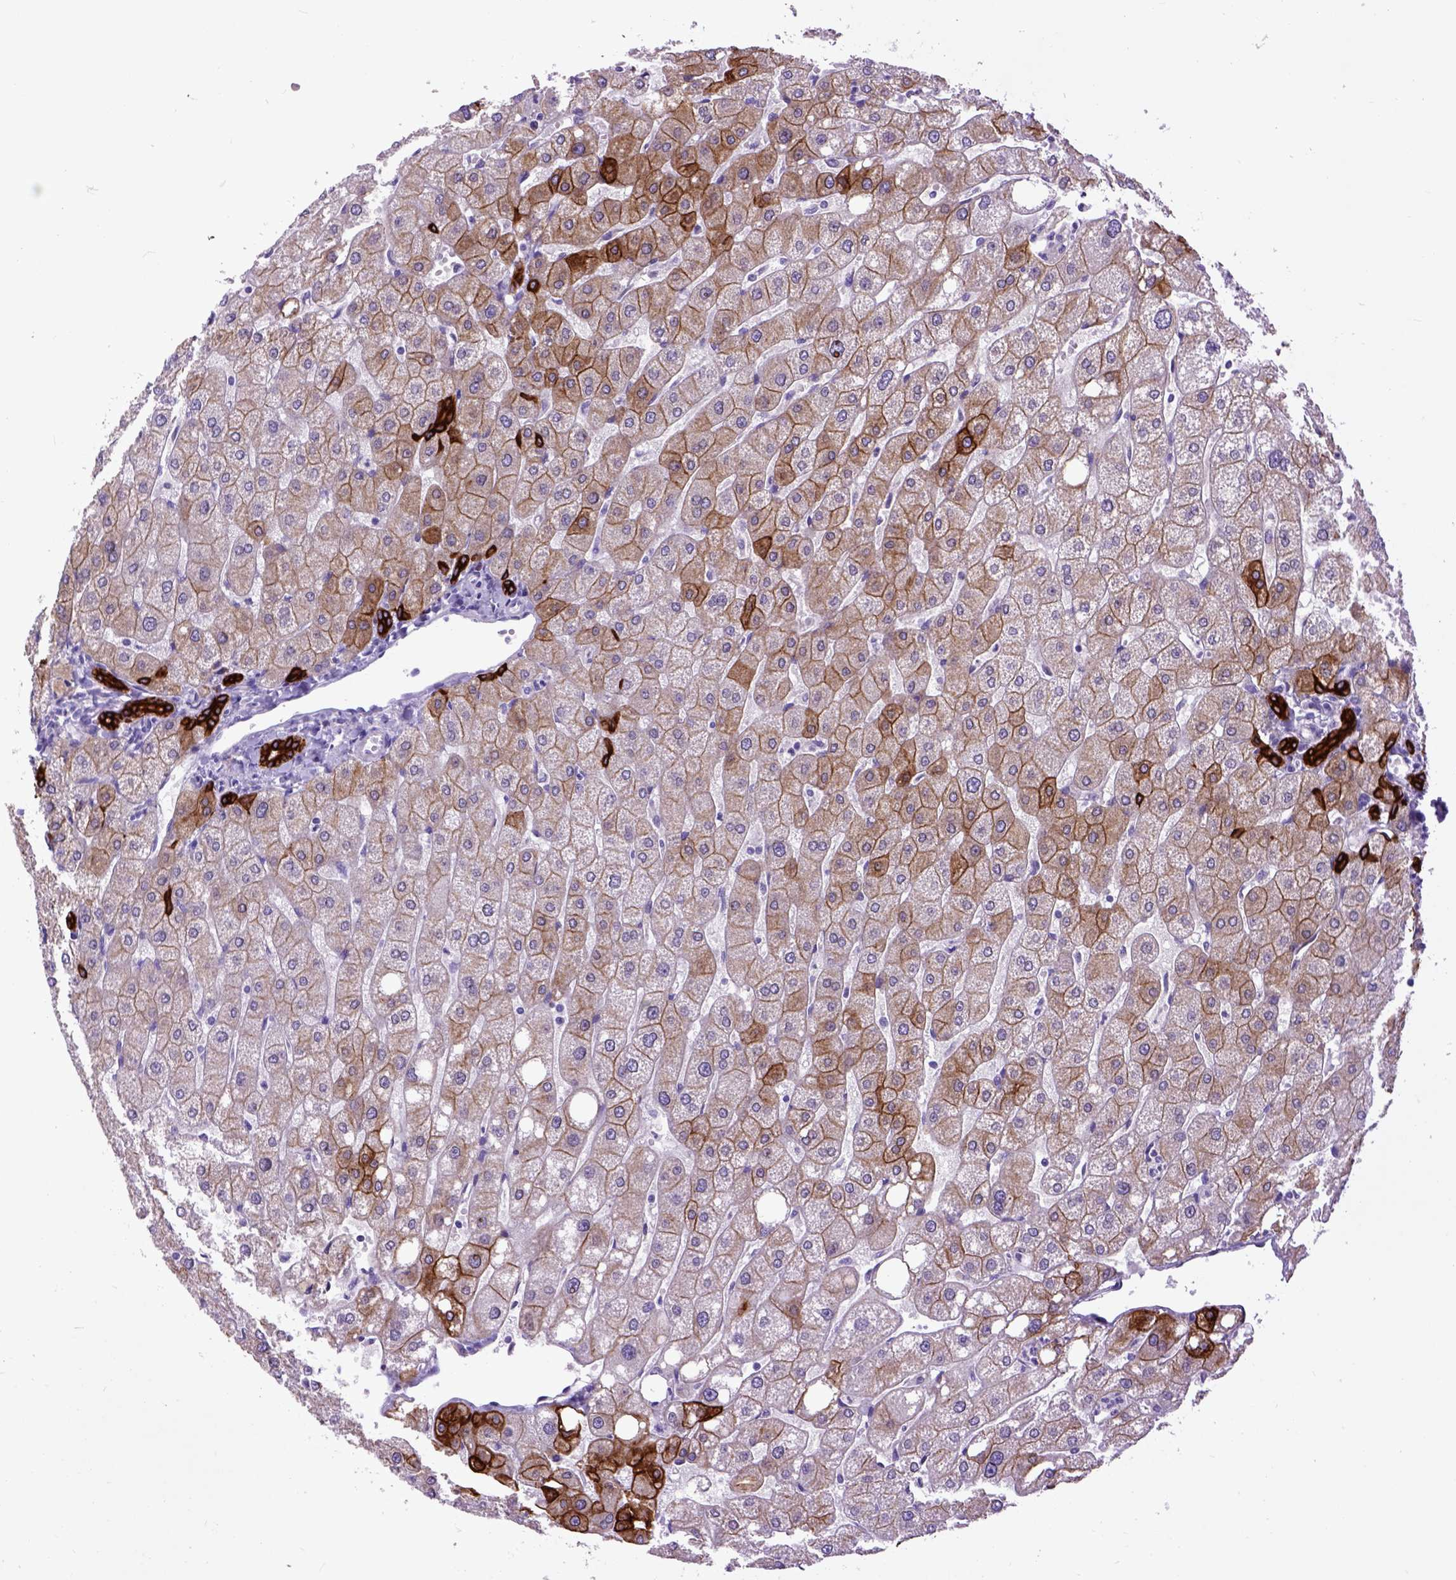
{"staining": {"intensity": "strong", "quantity": ">75%", "location": "cytoplasmic/membranous"}, "tissue": "liver", "cell_type": "Cholangiocytes", "image_type": "normal", "snomed": [{"axis": "morphology", "description": "Normal tissue, NOS"}, {"axis": "topography", "description": "Liver"}], "caption": "Immunohistochemistry (IHC) (DAB) staining of unremarkable human liver demonstrates strong cytoplasmic/membranous protein positivity in approximately >75% of cholangiocytes.", "gene": "RAB25", "patient": {"sex": "male", "age": 67}}